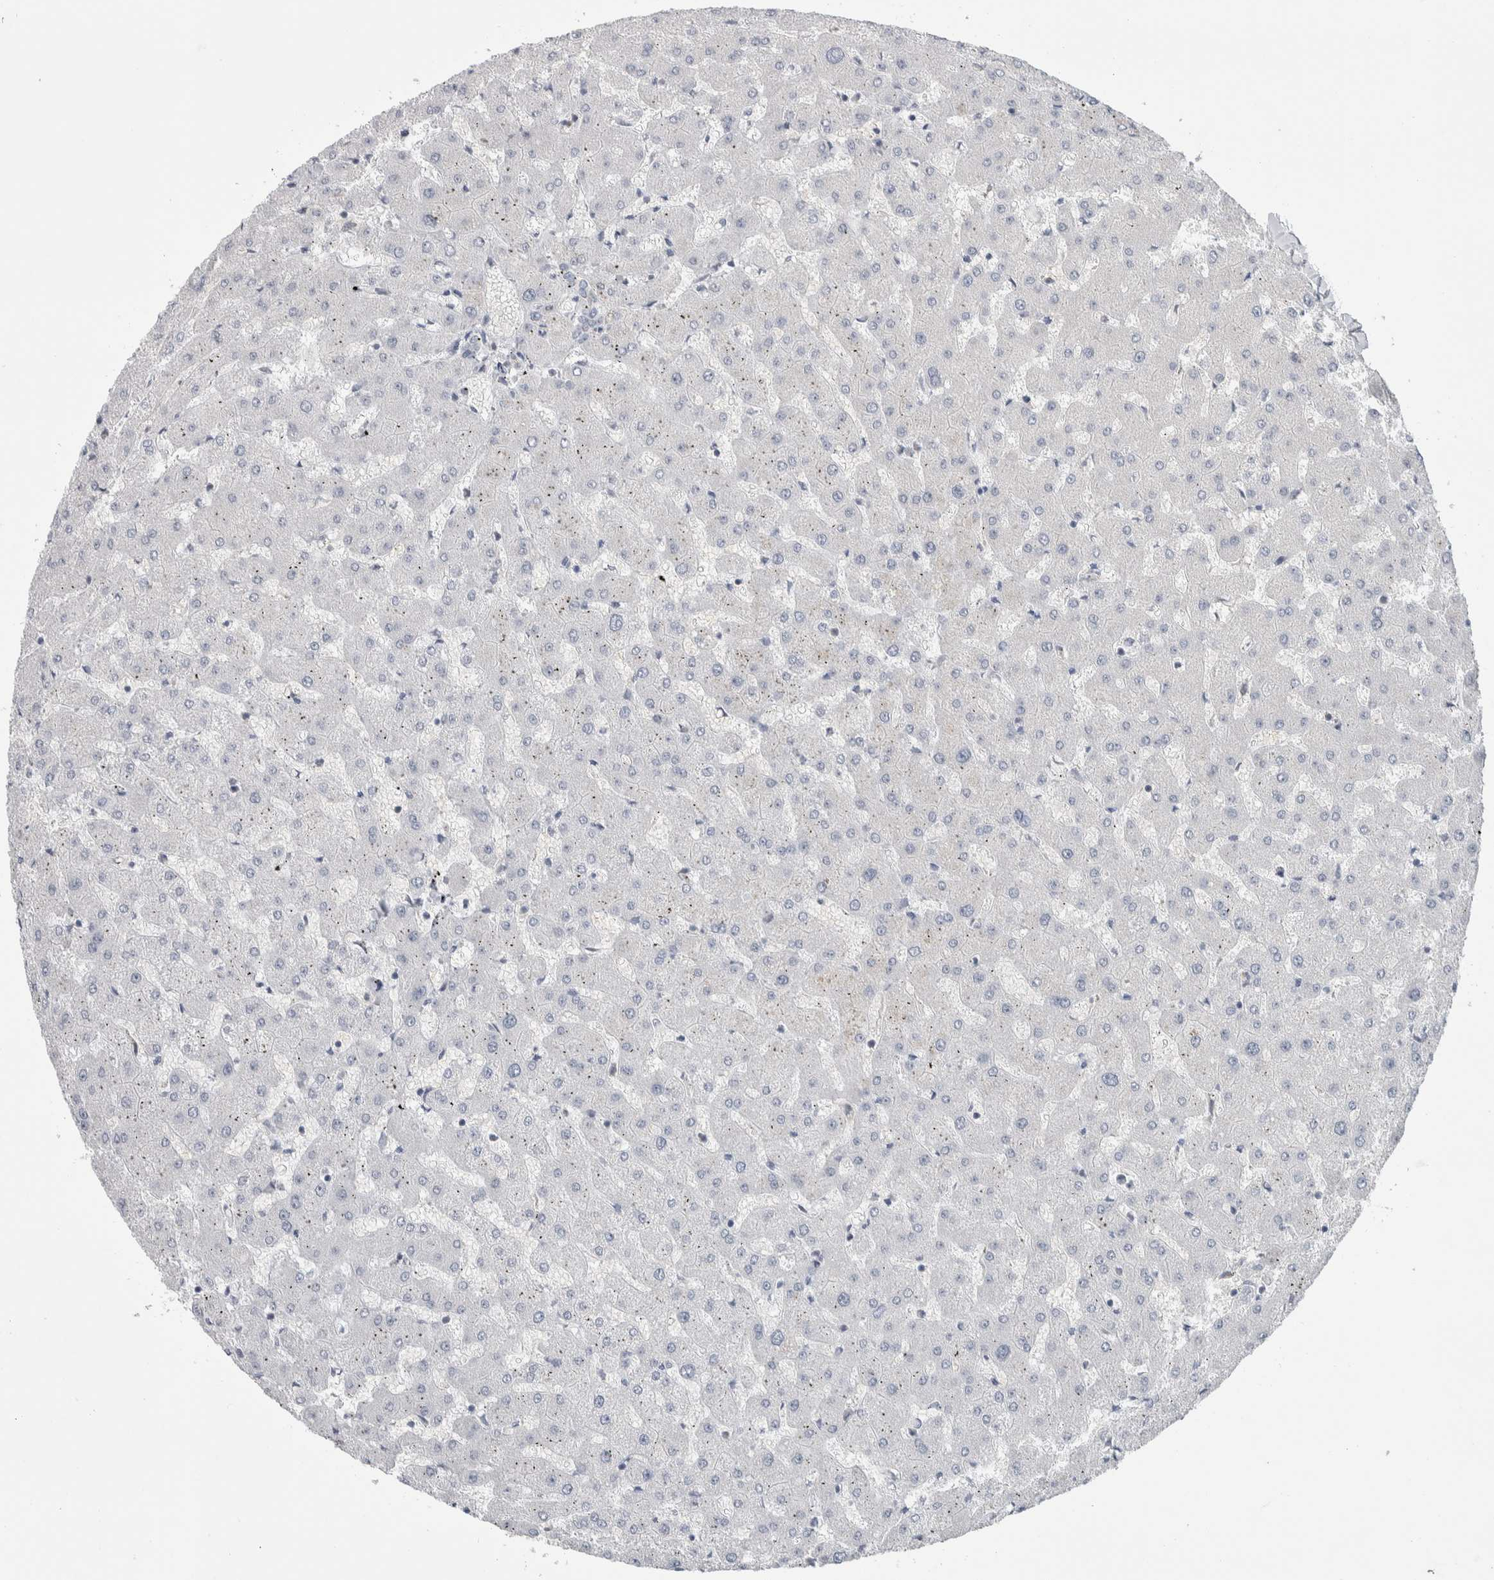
{"staining": {"intensity": "negative", "quantity": "none", "location": "none"}, "tissue": "liver", "cell_type": "Cholangiocytes", "image_type": "normal", "snomed": [{"axis": "morphology", "description": "Normal tissue, NOS"}, {"axis": "topography", "description": "Liver"}], "caption": "DAB immunohistochemical staining of normal liver exhibits no significant positivity in cholangiocytes. Nuclei are stained in blue.", "gene": "PTPA", "patient": {"sex": "female", "age": 63}}